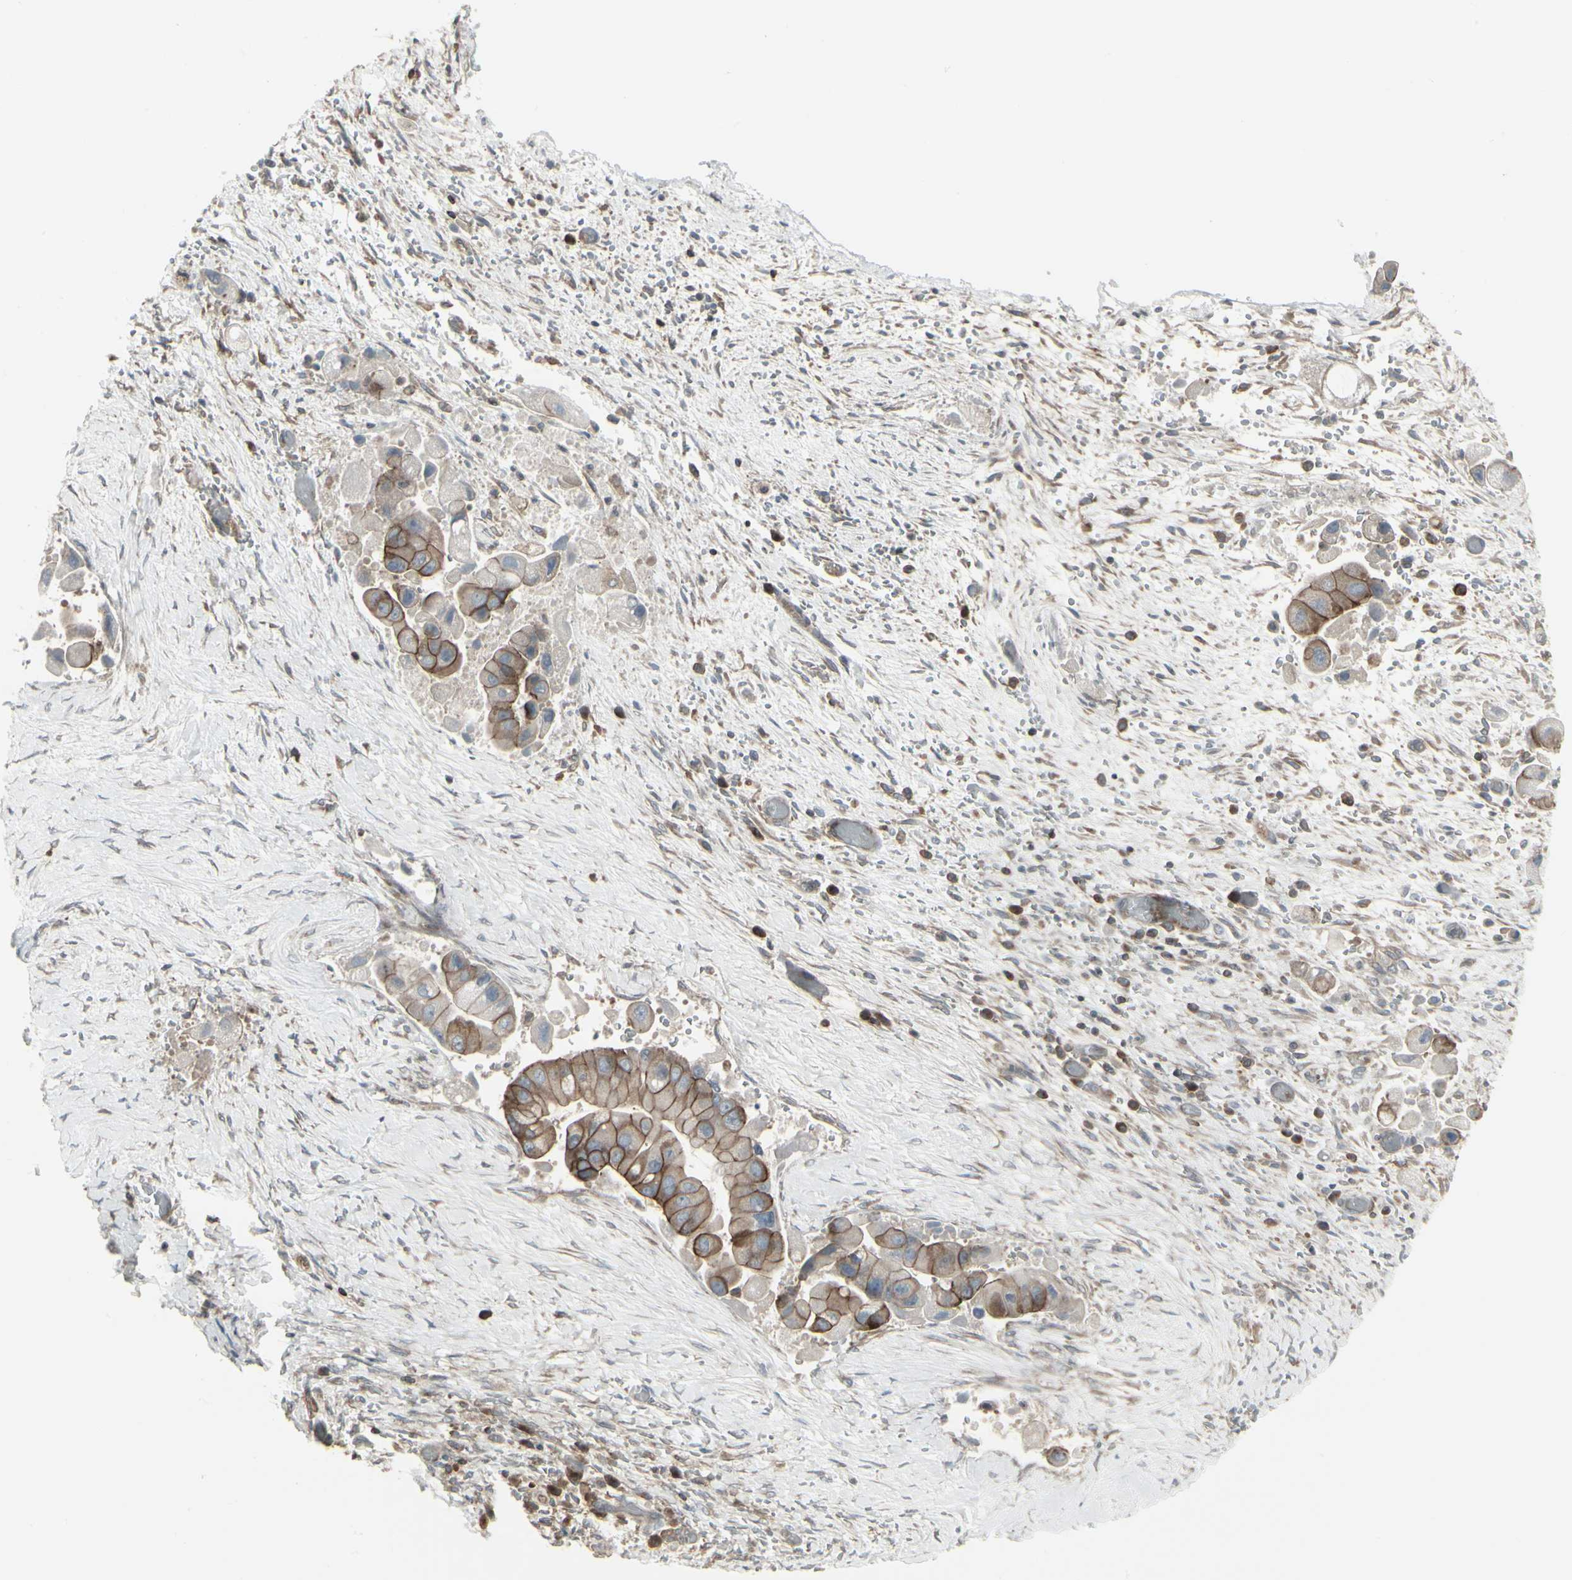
{"staining": {"intensity": "moderate", "quantity": ">75%", "location": "cytoplasmic/membranous"}, "tissue": "liver cancer", "cell_type": "Tumor cells", "image_type": "cancer", "snomed": [{"axis": "morphology", "description": "Normal tissue, NOS"}, {"axis": "morphology", "description": "Cholangiocarcinoma"}, {"axis": "topography", "description": "Liver"}, {"axis": "topography", "description": "Peripheral nerve tissue"}], "caption": "Human liver cancer (cholangiocarcinoma) stained for a protein (brown) exhibits moderate cytoplasmic/membranous positive expression in approximately >75% of tumor cells.", "gene": "EPS15", "patient": {"sex": "male", "age": 50}}